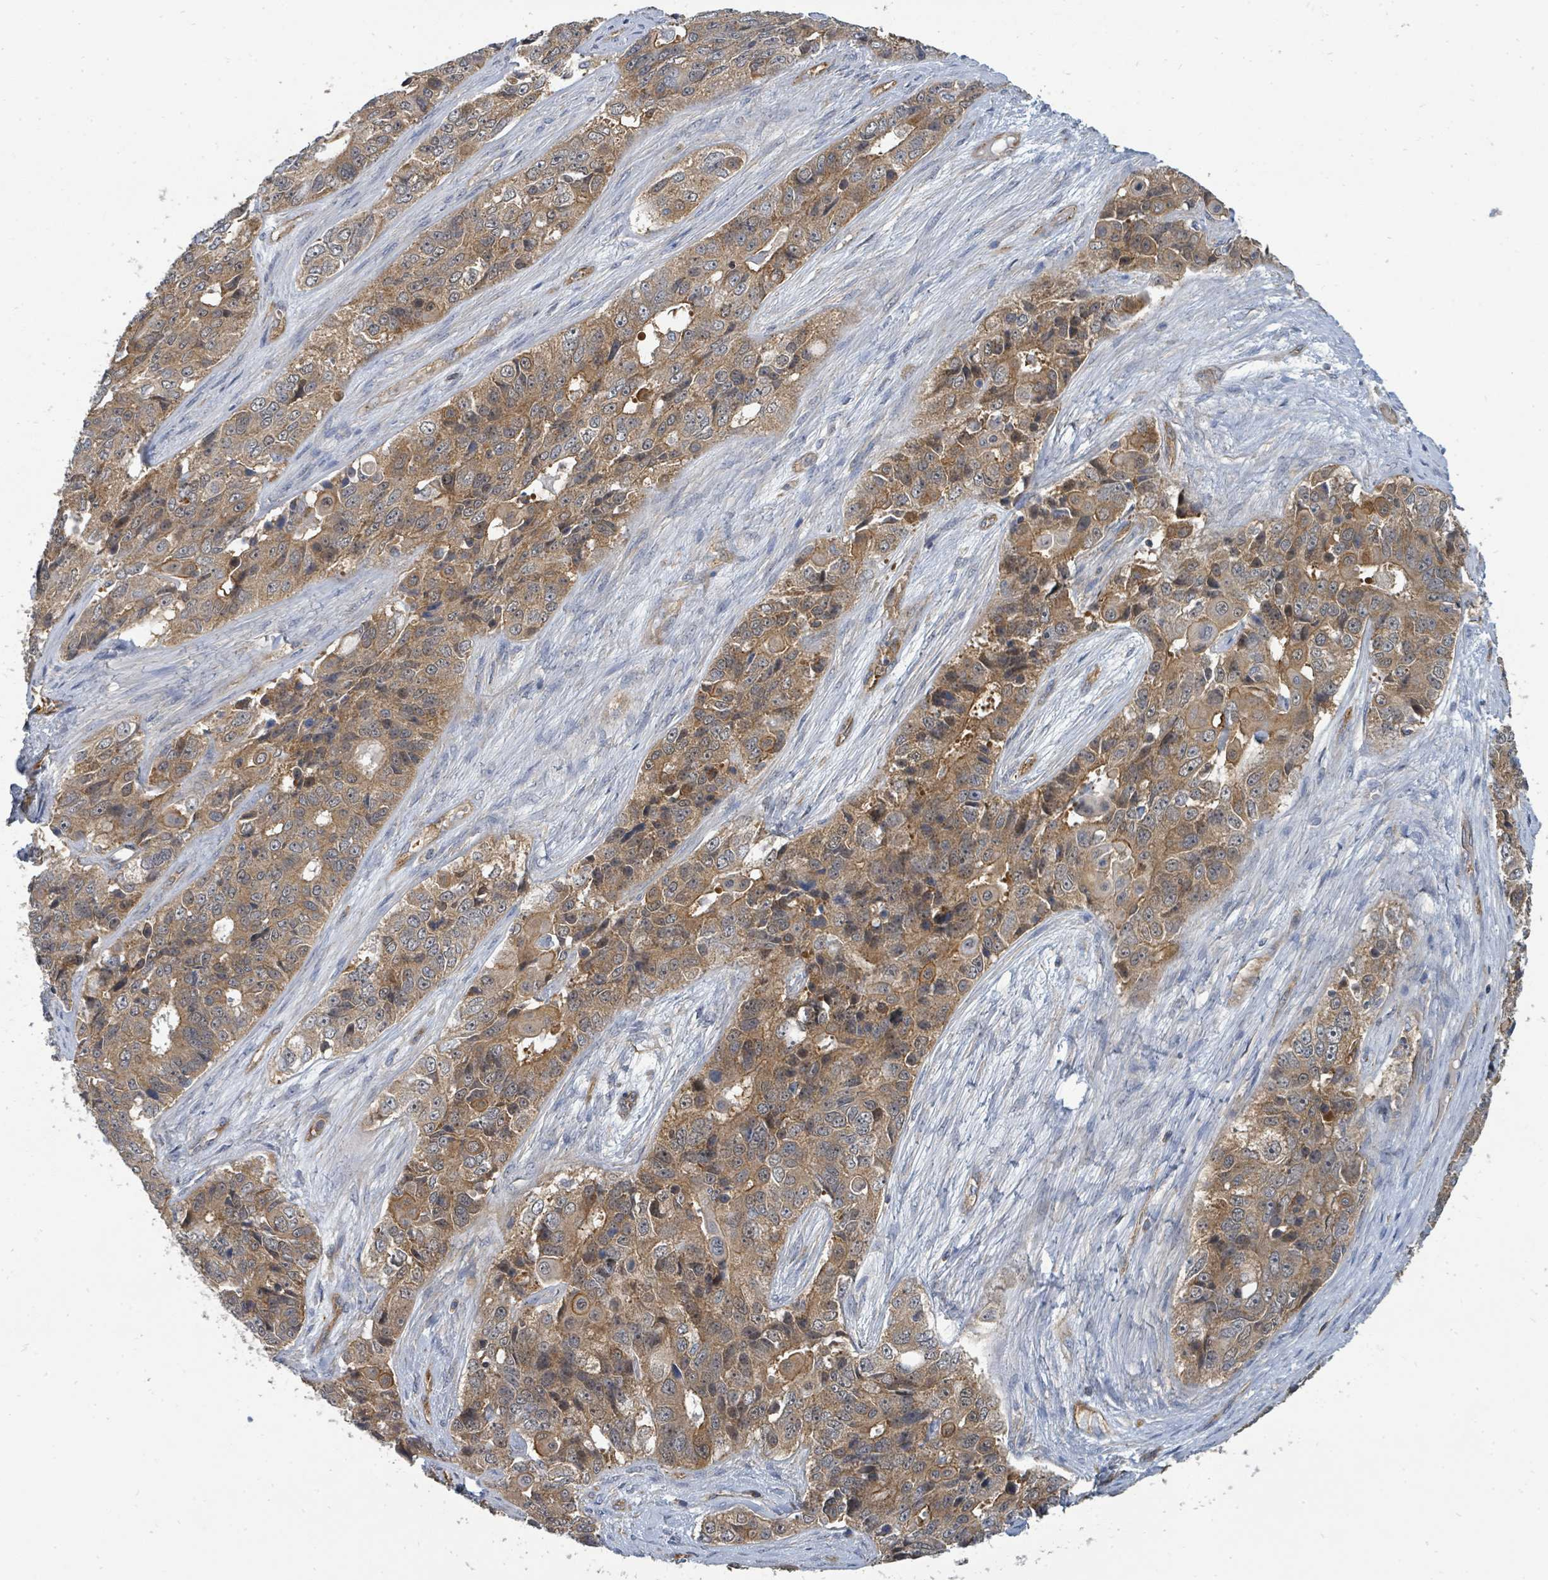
{"staining": {"intensity": "moderate", "quantity": ">75%", "location": "cytoplasmic/membranous"}, "tissue": "ovarian cancer", "cell_type": "Tumor cells", "image_type": "cancer", "snomed": [{"axis": "morphology", "description": "Carcinoma, endometroid"}, {"axis": "topography", "description": "Ovary"}], "caption": "High-power microscopy captured an immunohistochemistry photomicrograph of ovarian cancer (endometroid carcinoma), revealing moderate cytoplasmic/membranous expression in about >75% of tumor cells. The staining was performed using DAB (3,3'-diaminobenzidine), with brown indicating positive protein expression. Nuclei are stained blue with hematoxylin.", "gene": "BOLA2B", "patient": {"sex": "female", "age": 51}}